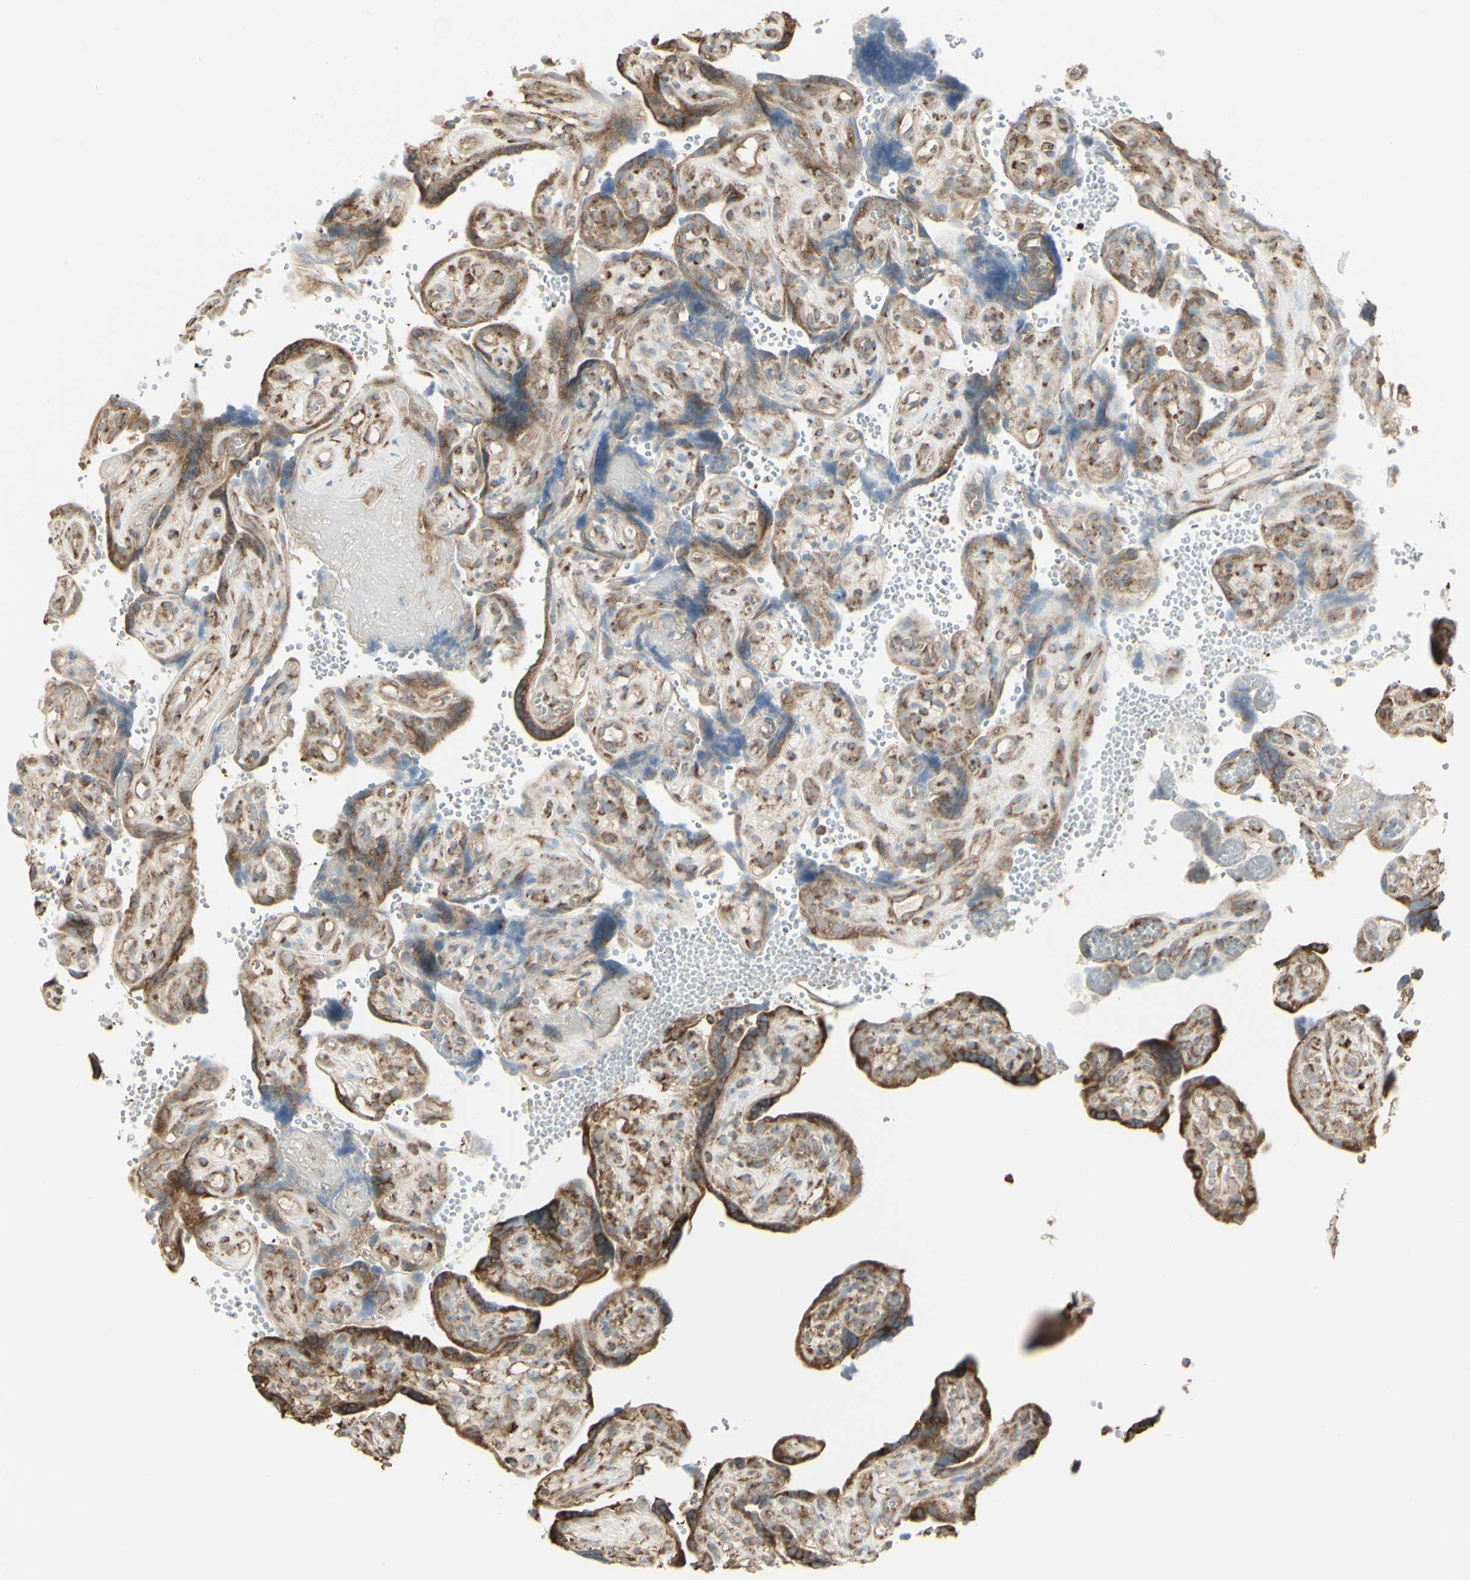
{"staining": {"intensity": "moderate", "quantity": ">75%", "location": "cytoplasmic/membranous"}, "tissue": "placenta", "cell_type": "Trophoblastic cells", "image_type": "normal", "snomed": [{"axis": "morphology", "description": "Normal tissue, NOS"}, {"axis": "topography", "description": "Placenta"}], "caption": "Moderate cytoplasmic/membranous protein positivity is present in about >75% of trophoblastic cells in placenta.", "gene": "EEF1B2", "patient": {"sex": "female", "age": 30}}